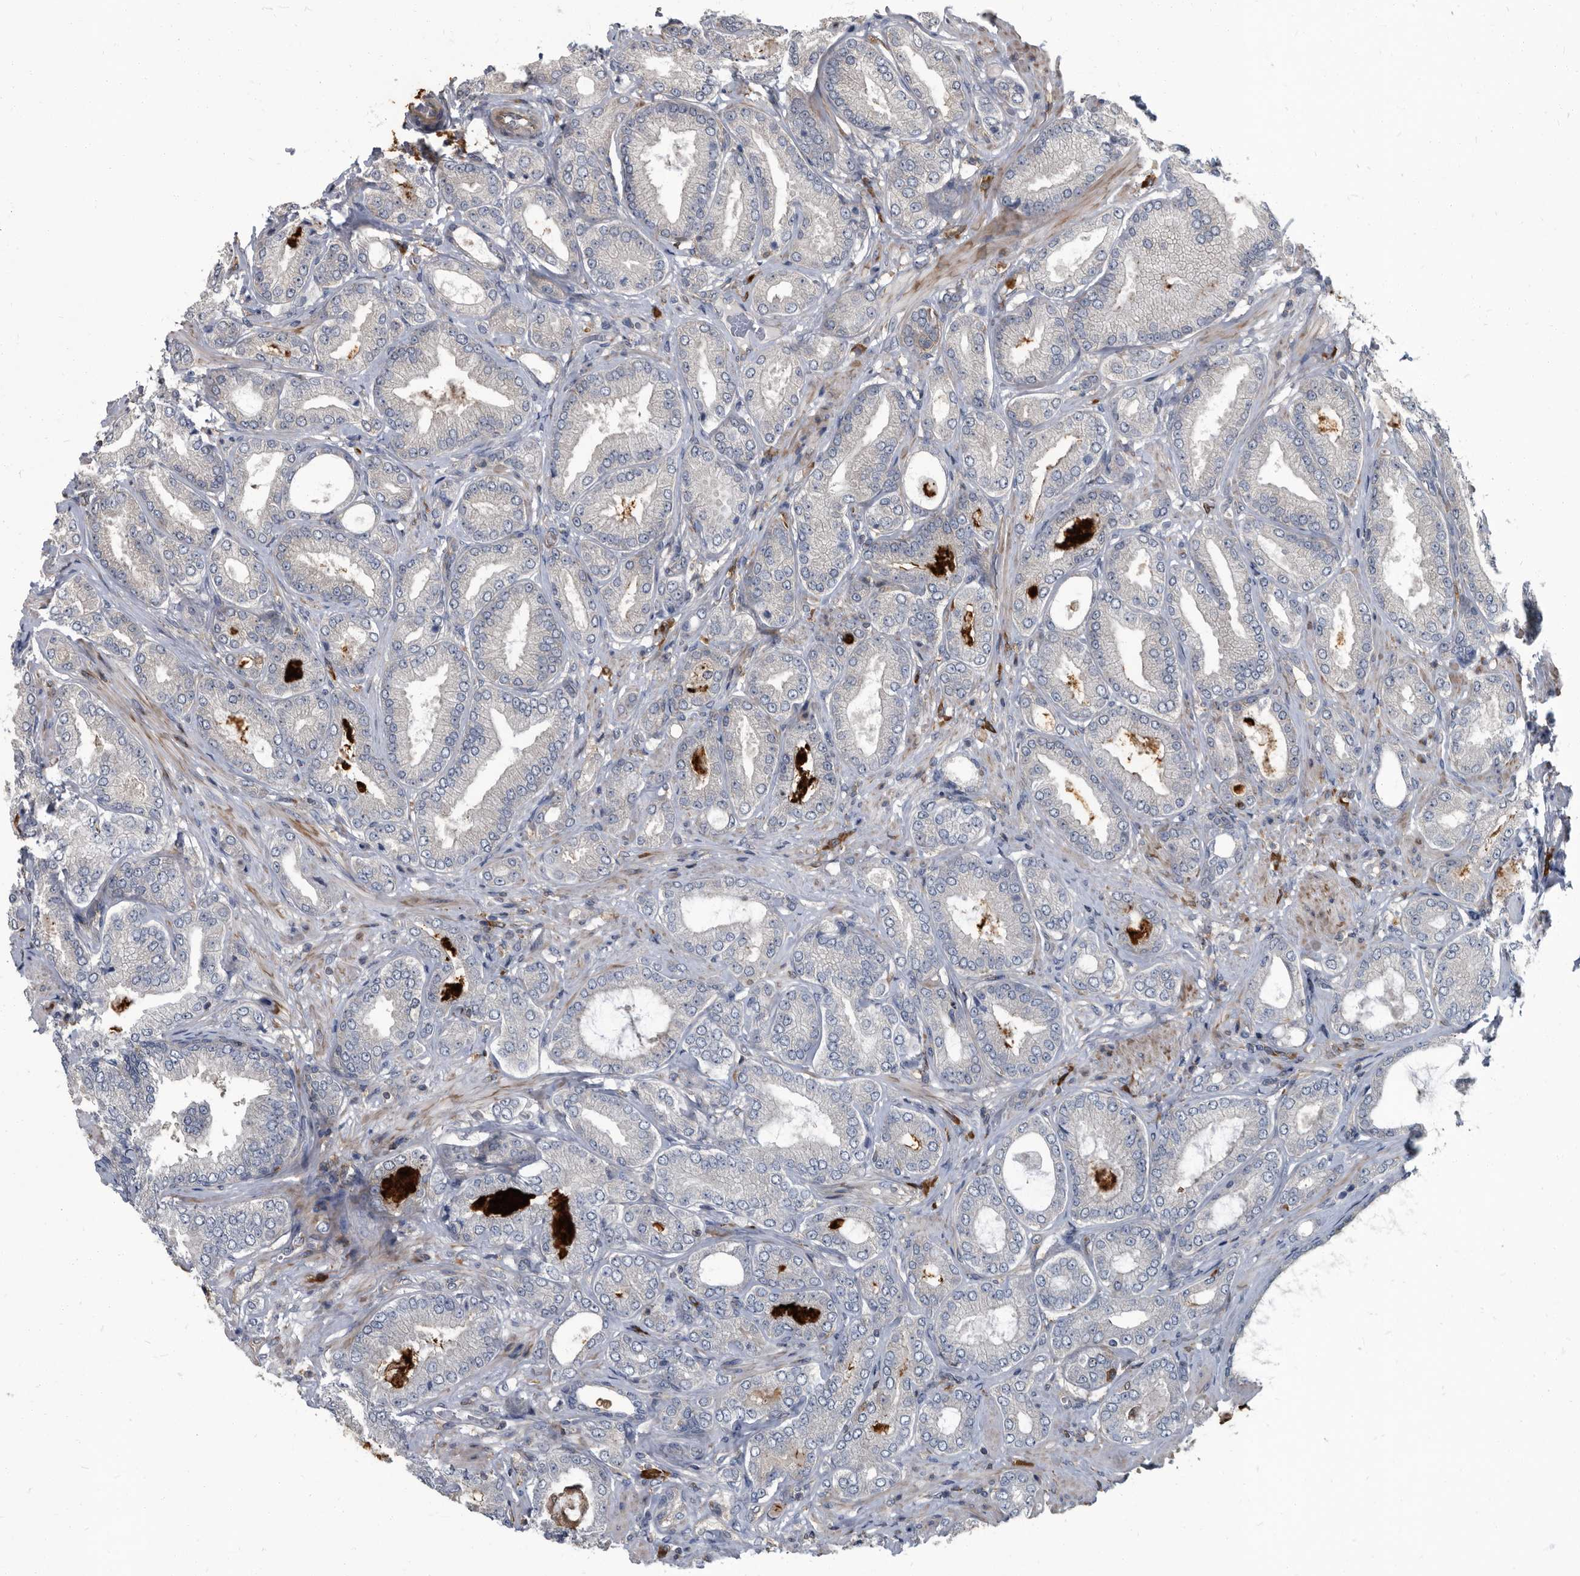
{"staining": {"intensity": "negative", "quantity": "none", "location": "none"}, "tissue": "prostate cancer", "cell_type": "Tumor cells", "image_type": "cancer", "snomed": [{"axis": "morphology", "description": "Adenocarcinoma, Low grade"}, {"axis": "topography", "description": "Prostate"}], "caption": "DAB (3,3'-diaminobenzidine) immunohistochemical staining of low-grade adenocarcinoma (prostate) exhibits no significant positivity in tumor cells.", "gene": "CDV3", "patient": {"sex": "male", "age": 63}}